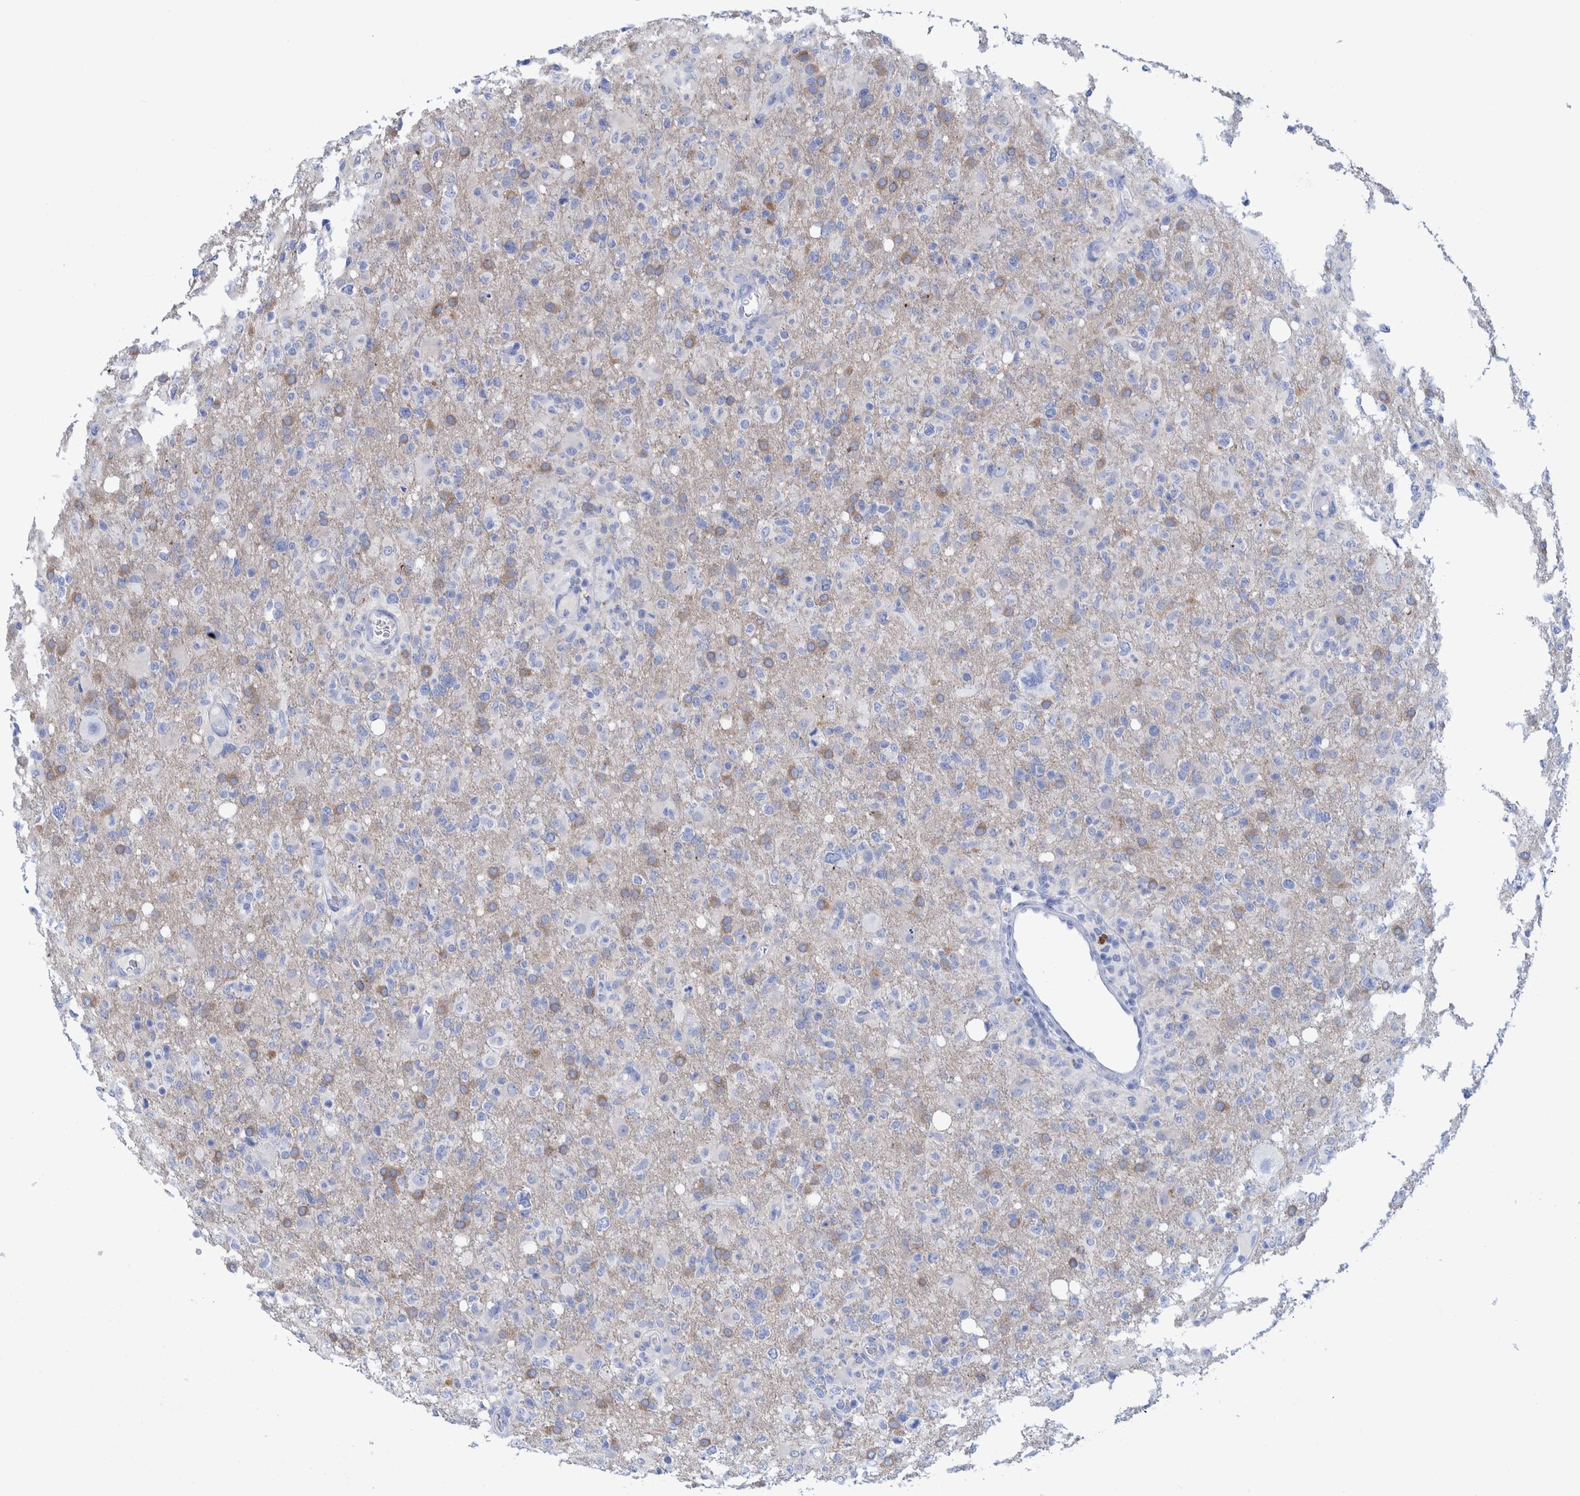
{"staining": {"intensity": "moderate", "quantity": "<25%", "location": "cytoplasmic/membranous"}, "tissue": "glioma", "cell_type": "Tumor cells", "image_type": "cancer", "snomed": [{"axis": "morphology", "description": "Glioma, malignant, High grade"}, {"axis": "topography", "description": "Brain"}], "caption": "The immunohistochemical stain shows moderate cytoplasmic/membranous staining in tumor cells of glioma tissue.", "gene": "PERP", "patient": {"sex": "female", "age": 57}}